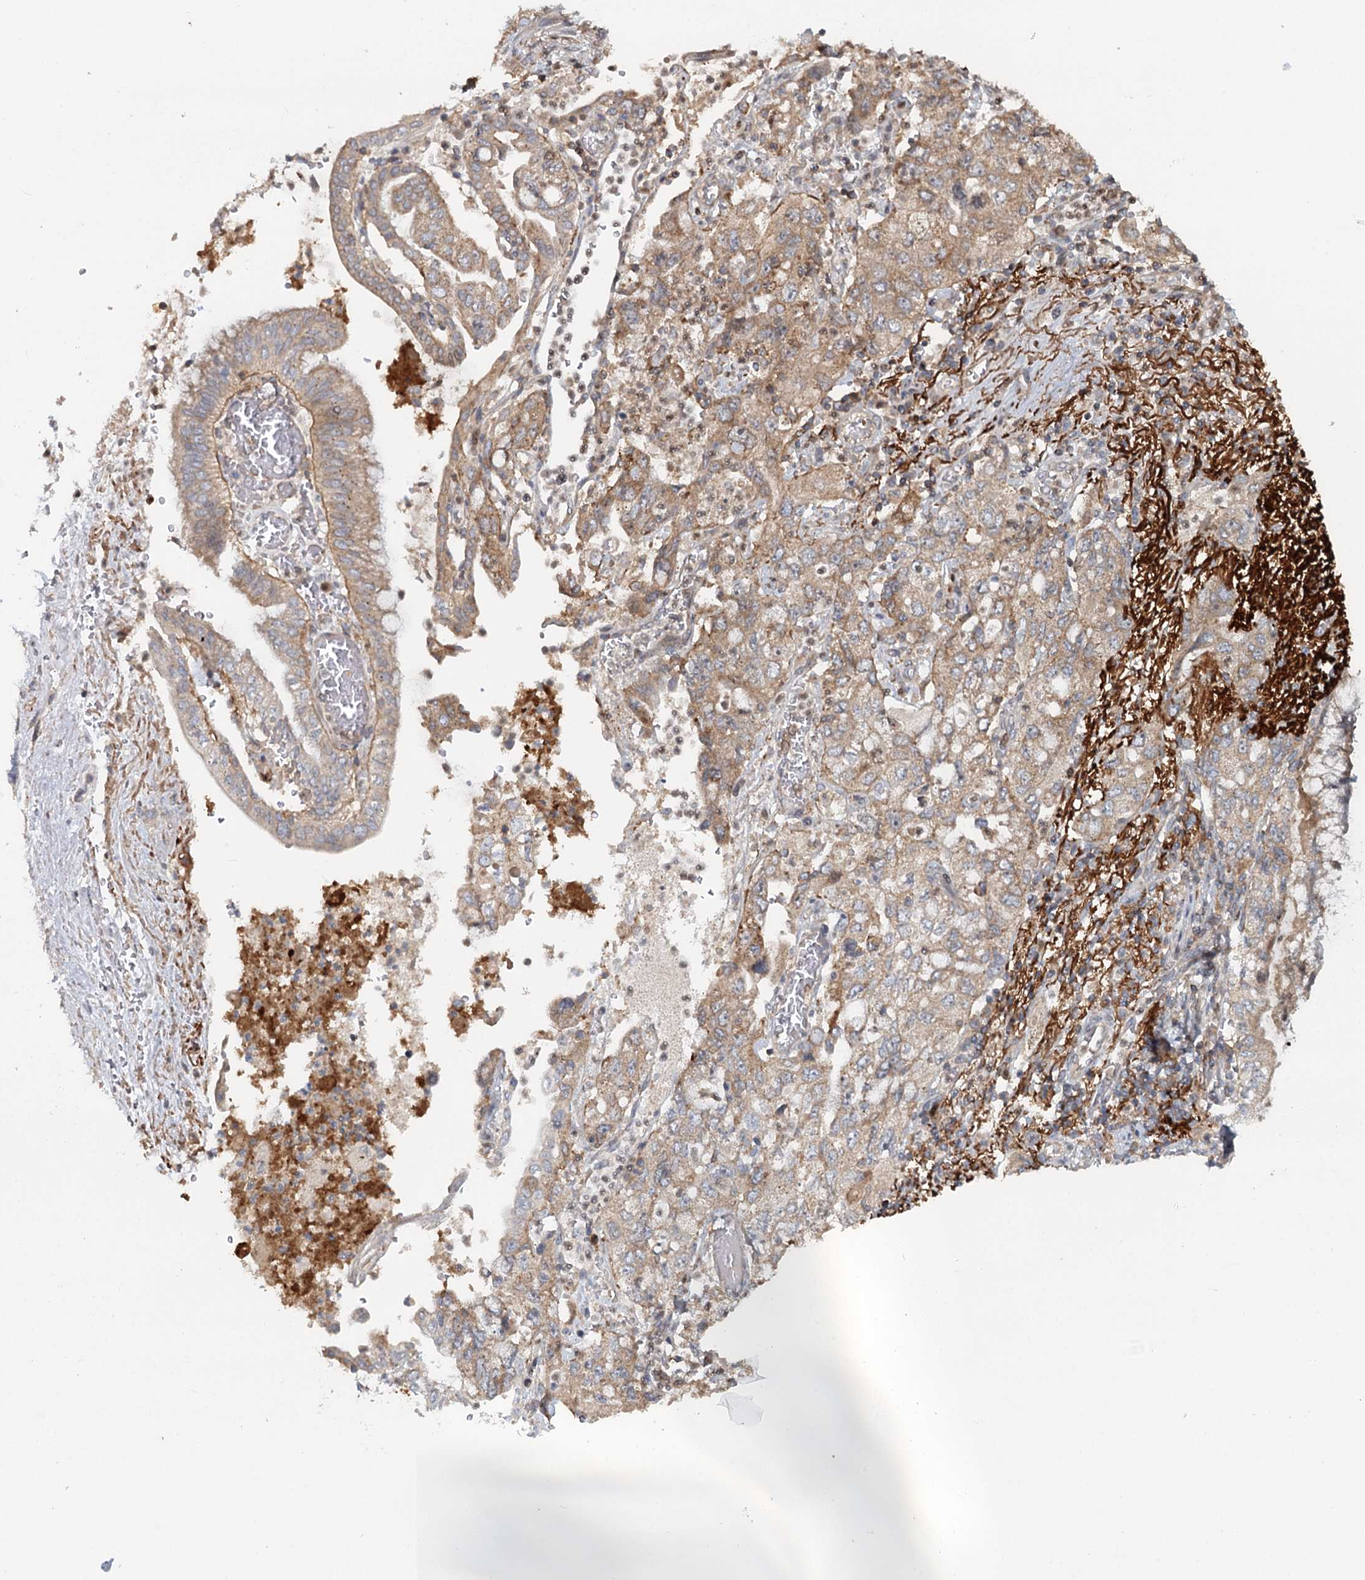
{"staining": {"intensity": "moderate", "quantity": "25%-75%", "location": "cytoplasmic/membranous"}, "tissue": "pancreatic cancer", "cell_type": "Tumor cells", "image_type": "cancer", "snomed": [{"axis": "morphology", "description": "Adenocarcinoma, NOS"}, {"axis": "topography", "description": "Pancreas"}], "caption": "About 25%-75% of tumor cells in pancreatic cancer reveal moderate cytoplasmic/membranous protein positivity as visualized by brown immunohistochemical staining.", "gene": "RNF111", "patient": {"sex": "female", "age": 73}}